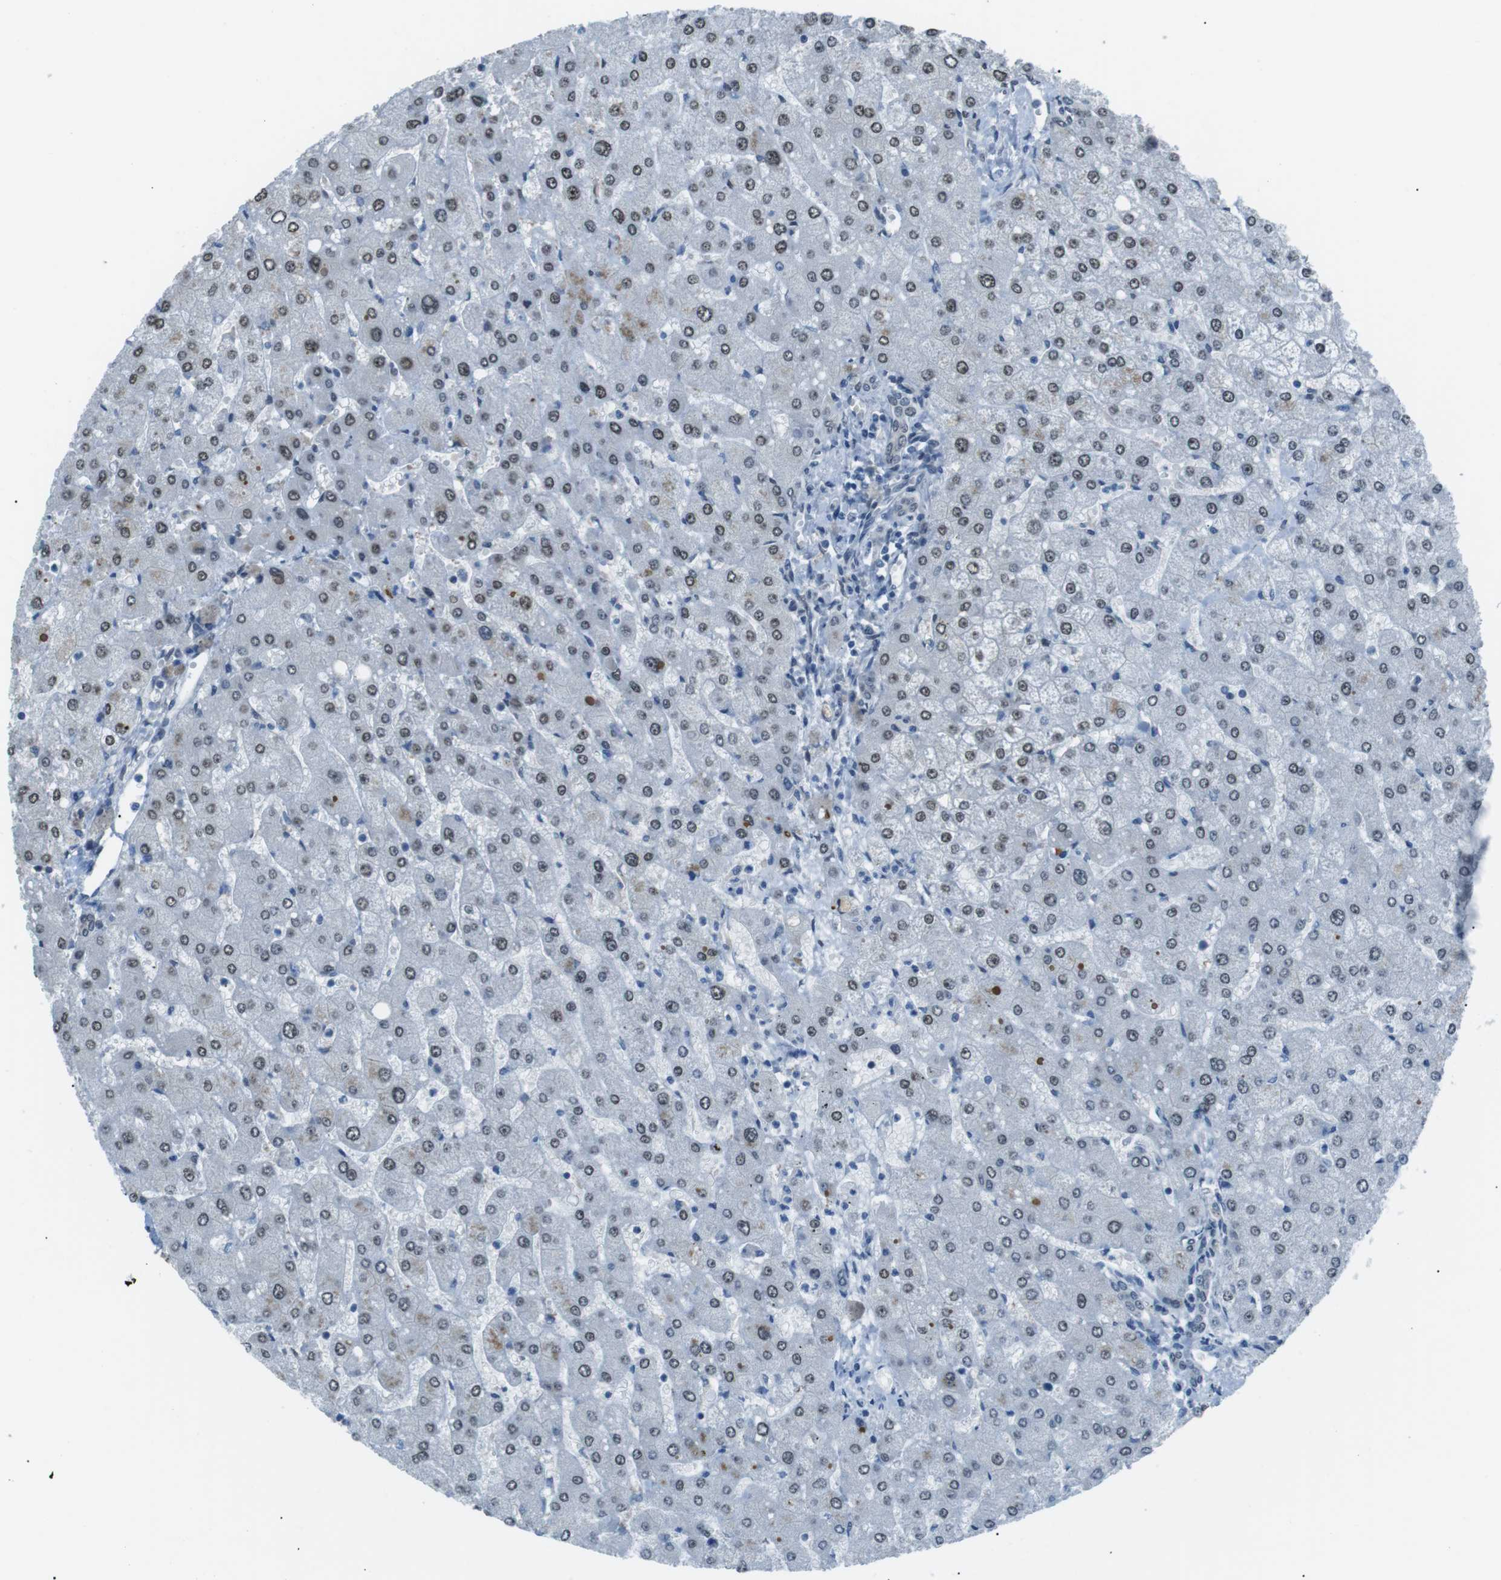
{"staining": {"intensity": "negative", "quantity": "none", "location": "none"}, "tissue": "liver", "cell_type": "Cholangiocytes", "image_type": "normal", "snomed": [{"axis": "morphology", "description": "Normal tissue, NOS"}, {"axis": "topography", "description": "Liver"}], "caption": "Immunohistochemical staining of benign human liver shows no significant expression in cholangiocytes.", "gene": "SRPK2", "patient": {"sex": "male", "age": 55}}